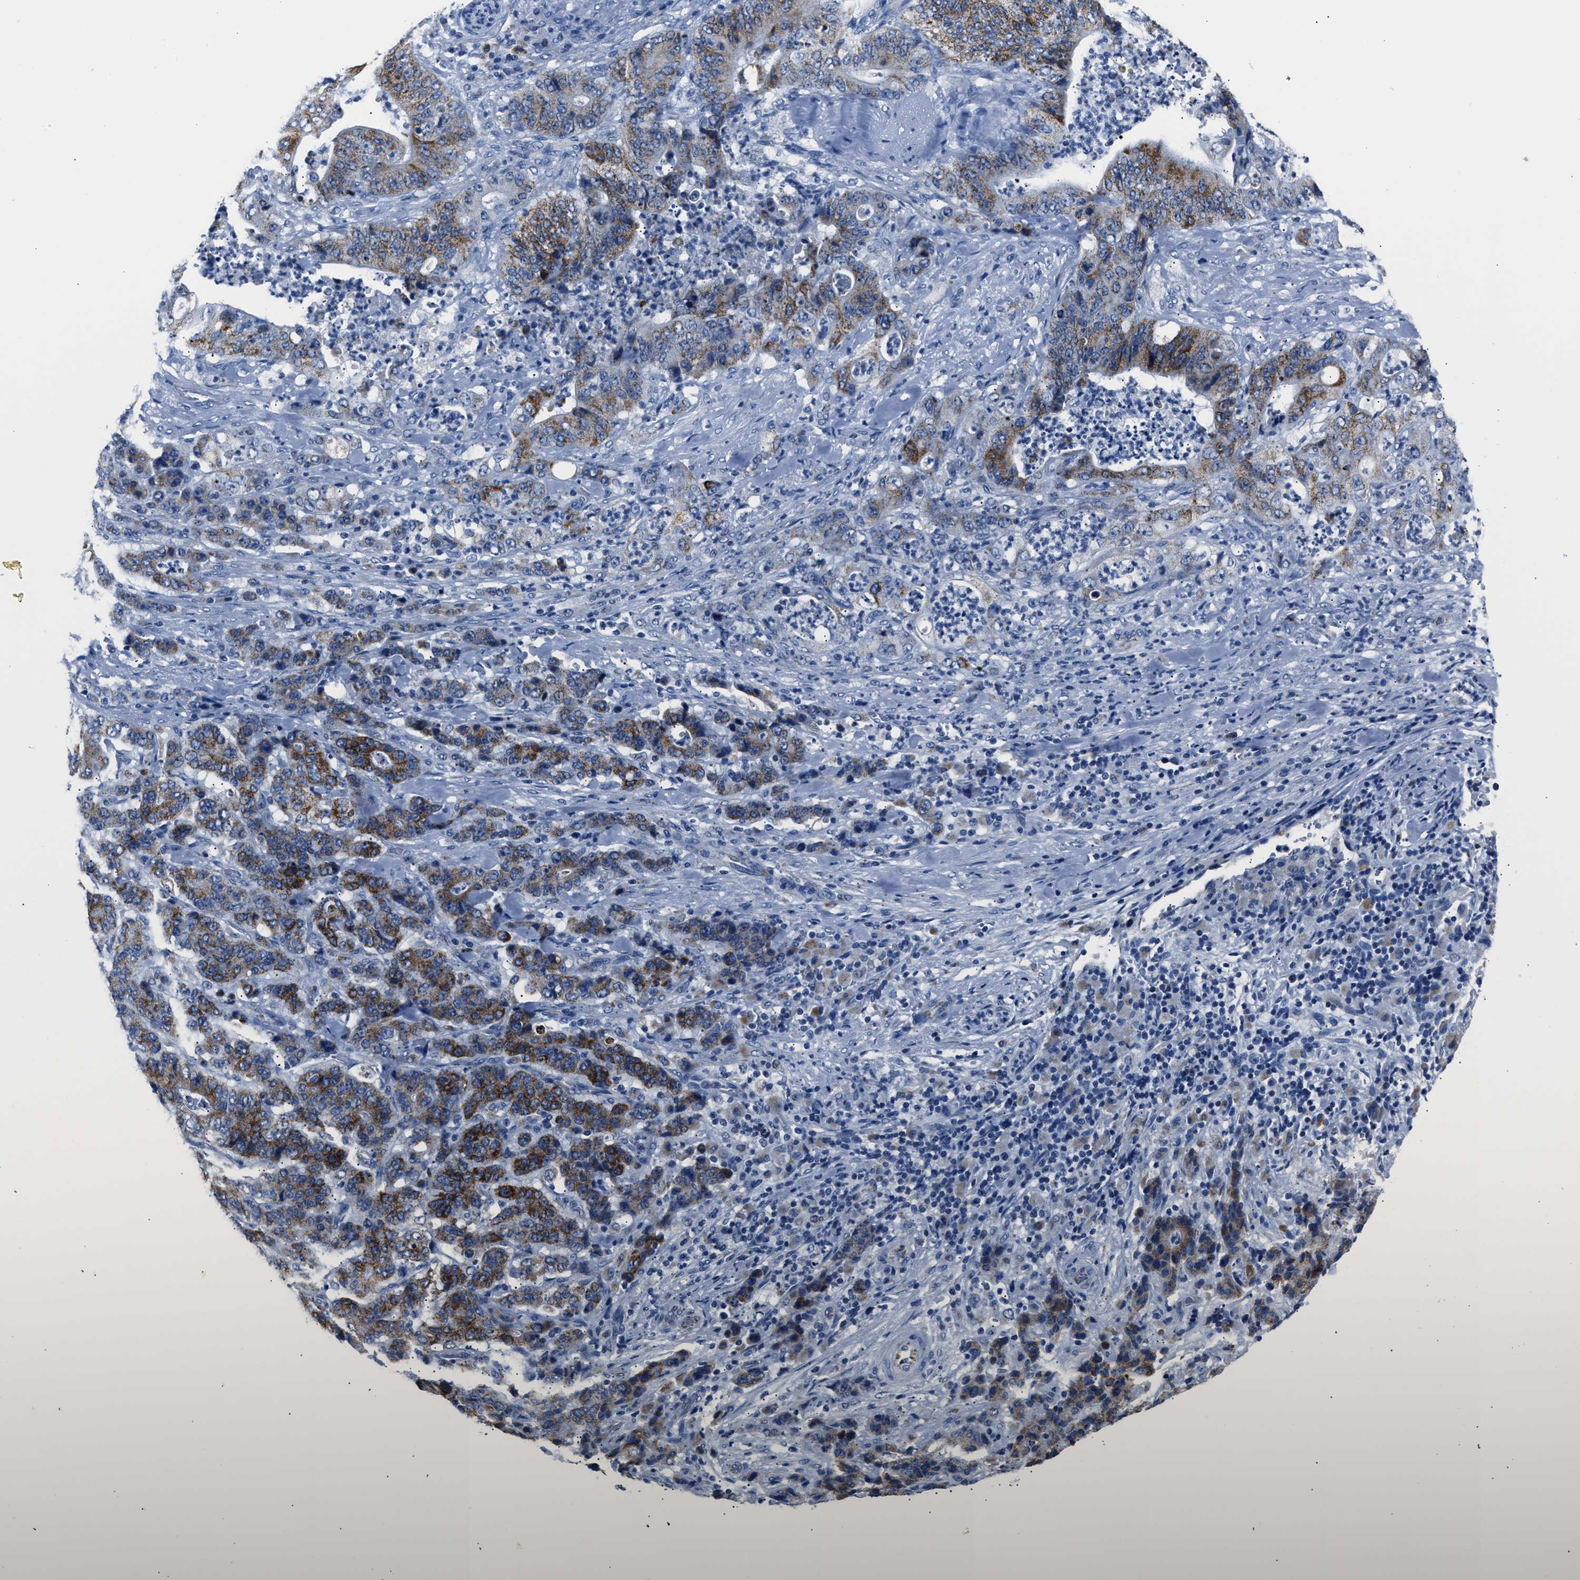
{"staining": {"intensity": "strong", "quantity": ">75%", "location": "cytoplasmic/membranous"}, "tissue": "stomach cancer", "cell_type": "Tumor cells", "image_type": "cancer", "snomed": [{"axis": "morphology", "description": "Adenocarcinoma, NOS"}, {"axis": "topography", "description": "Stomach"}], "caption": "Protein expression analysis of human adenocarcinoma (stomach) reveals strong cytoplasmic/membranous staining in approximately >75% of tumor cells.", "gene": "AMACR", "patient": {"sex": "female", "age": 73}}